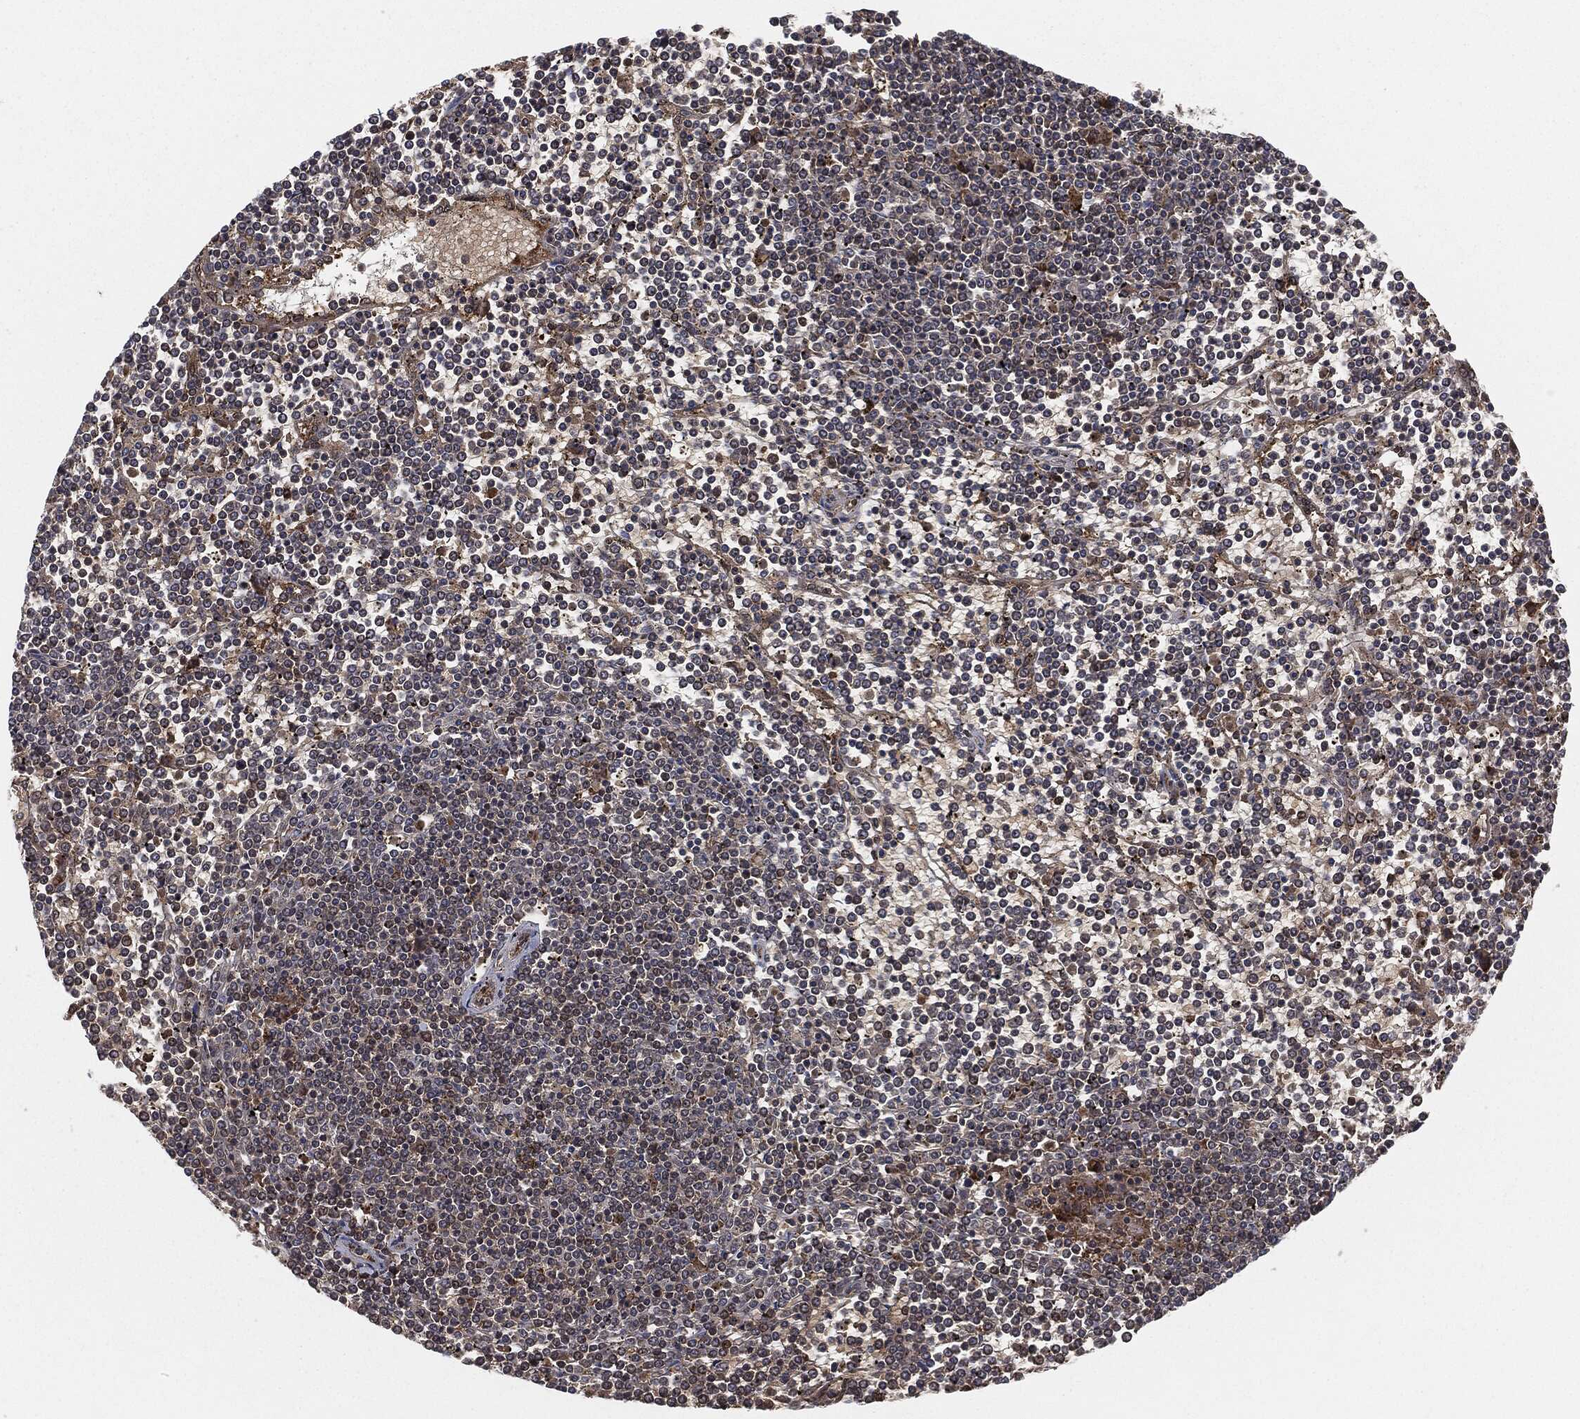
{"staining": {"intensity": "negative", "quantity": "none", "location": "none"}, "tissue": "lymphoma", "cell_type": "Tumor cells", "image_type": "cancer", "snomed": [{"axis": "morphology", "description": "Malignant lymphoma, non-Hodgkin's type, Low grade"}, {"axis": "topography", "description": "Spleen"}], "caption": "Immunohistochemistry photomicrograph of lymphoma stained for a protein (brown), which reveals no expression in tumor cells.", "gene": "CAPRIN2", "patient": {"sex": "female", "age": 19}}